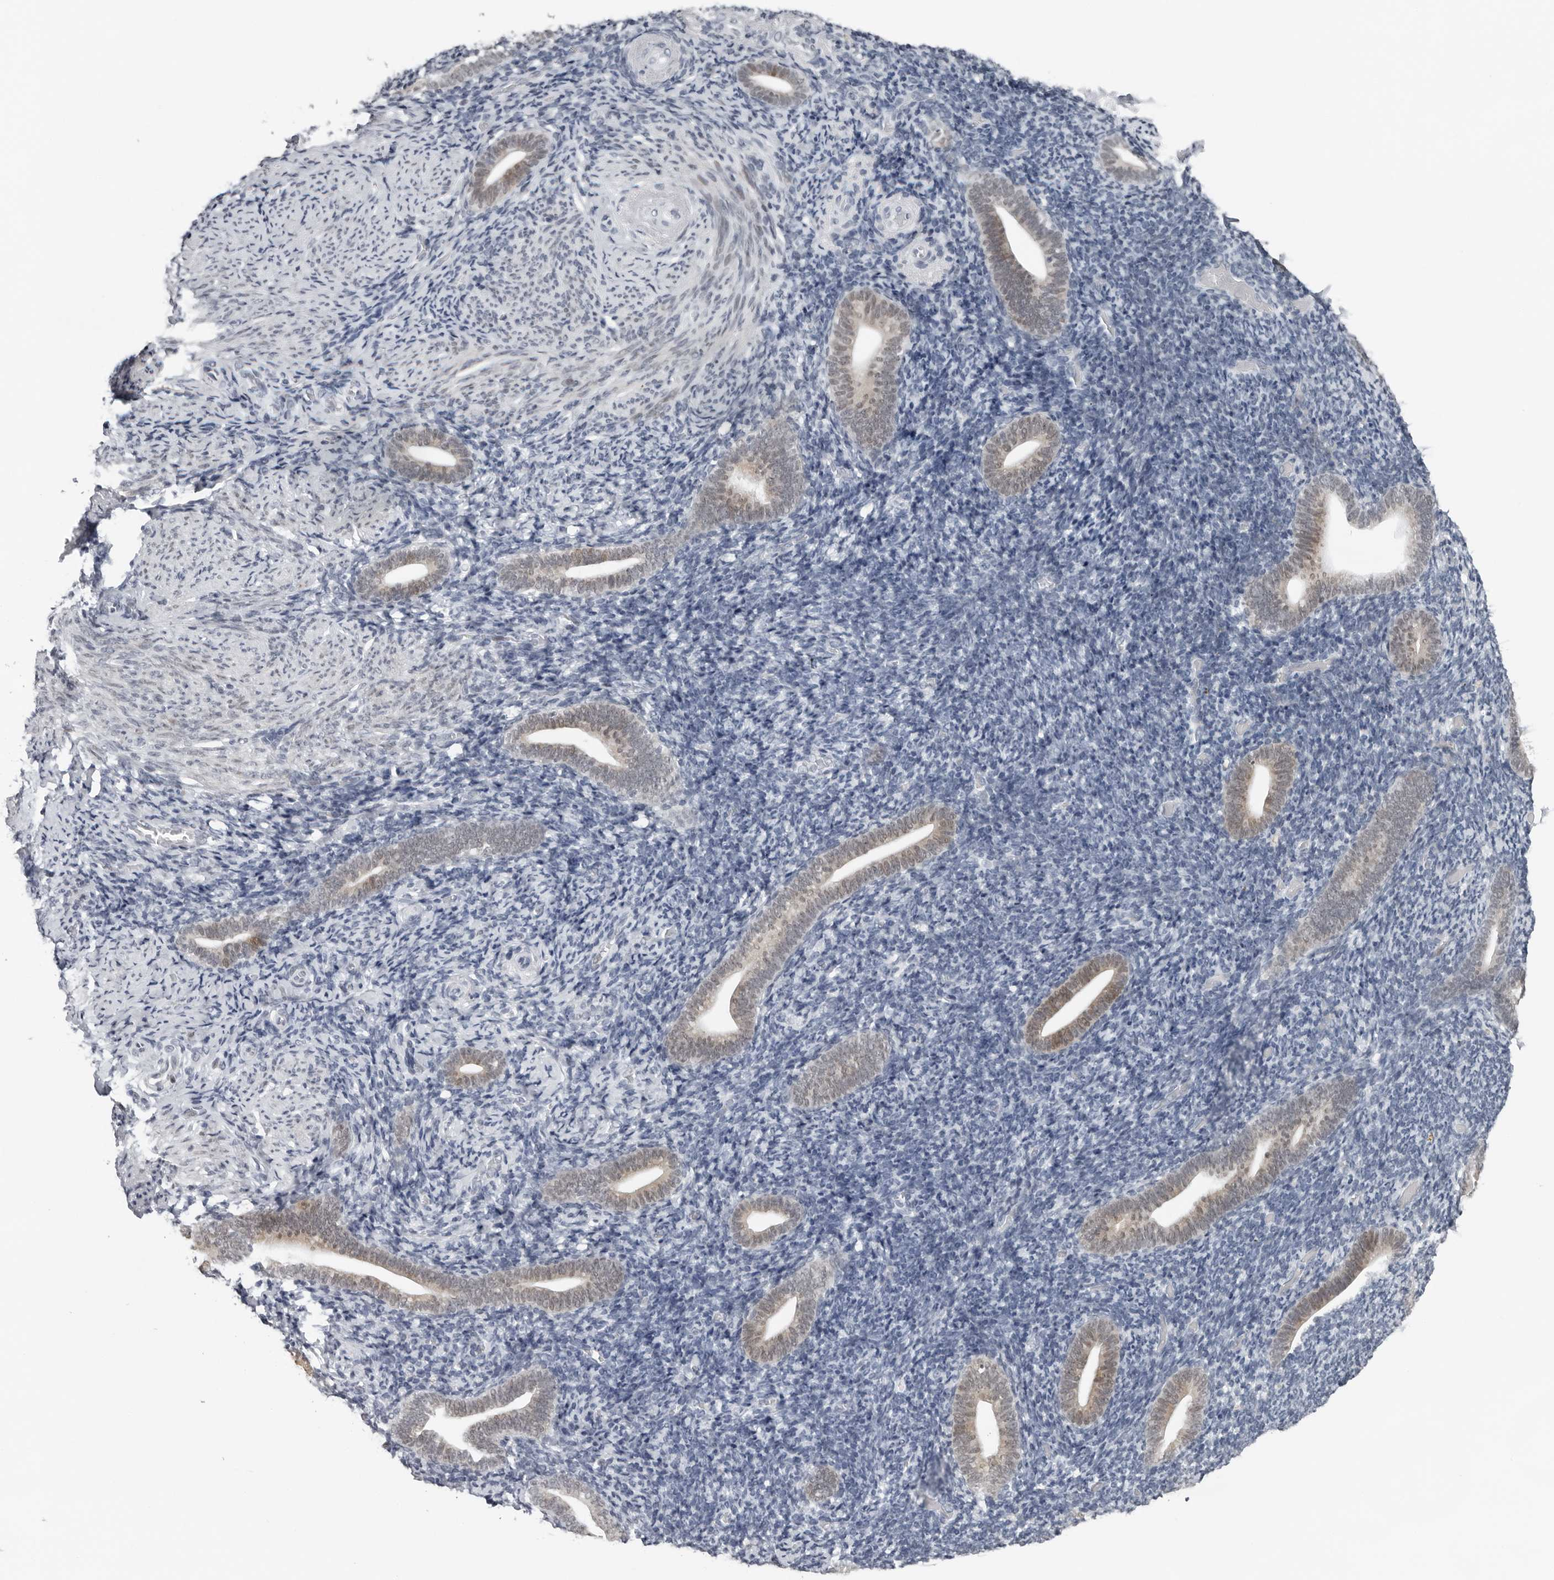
{"staining": {"intensity": "negative", "quantity": "none", "location": "none"}, "tissue": "endometrium", "cell_type": "Cells in endometrial stroma", "image_type": "normal", "snomed": [{"axis": "morphology", "description": "Normal tissue, NOS"}, {"axis": "topography", "description": "Endometrium"}], "caption": "The photomicrograph shows no significant positivity in cells in endometrial stroma of endometrium. (Stains: DAB (3,3'-diaminobenzidine) immunohistochemistry (IHC) with hematoxylin counter stain, Microscopy: brightfield microscopy at high magnification).", "gene": "PPP1R42", "patient": {"sex": "female", "age": 51}}